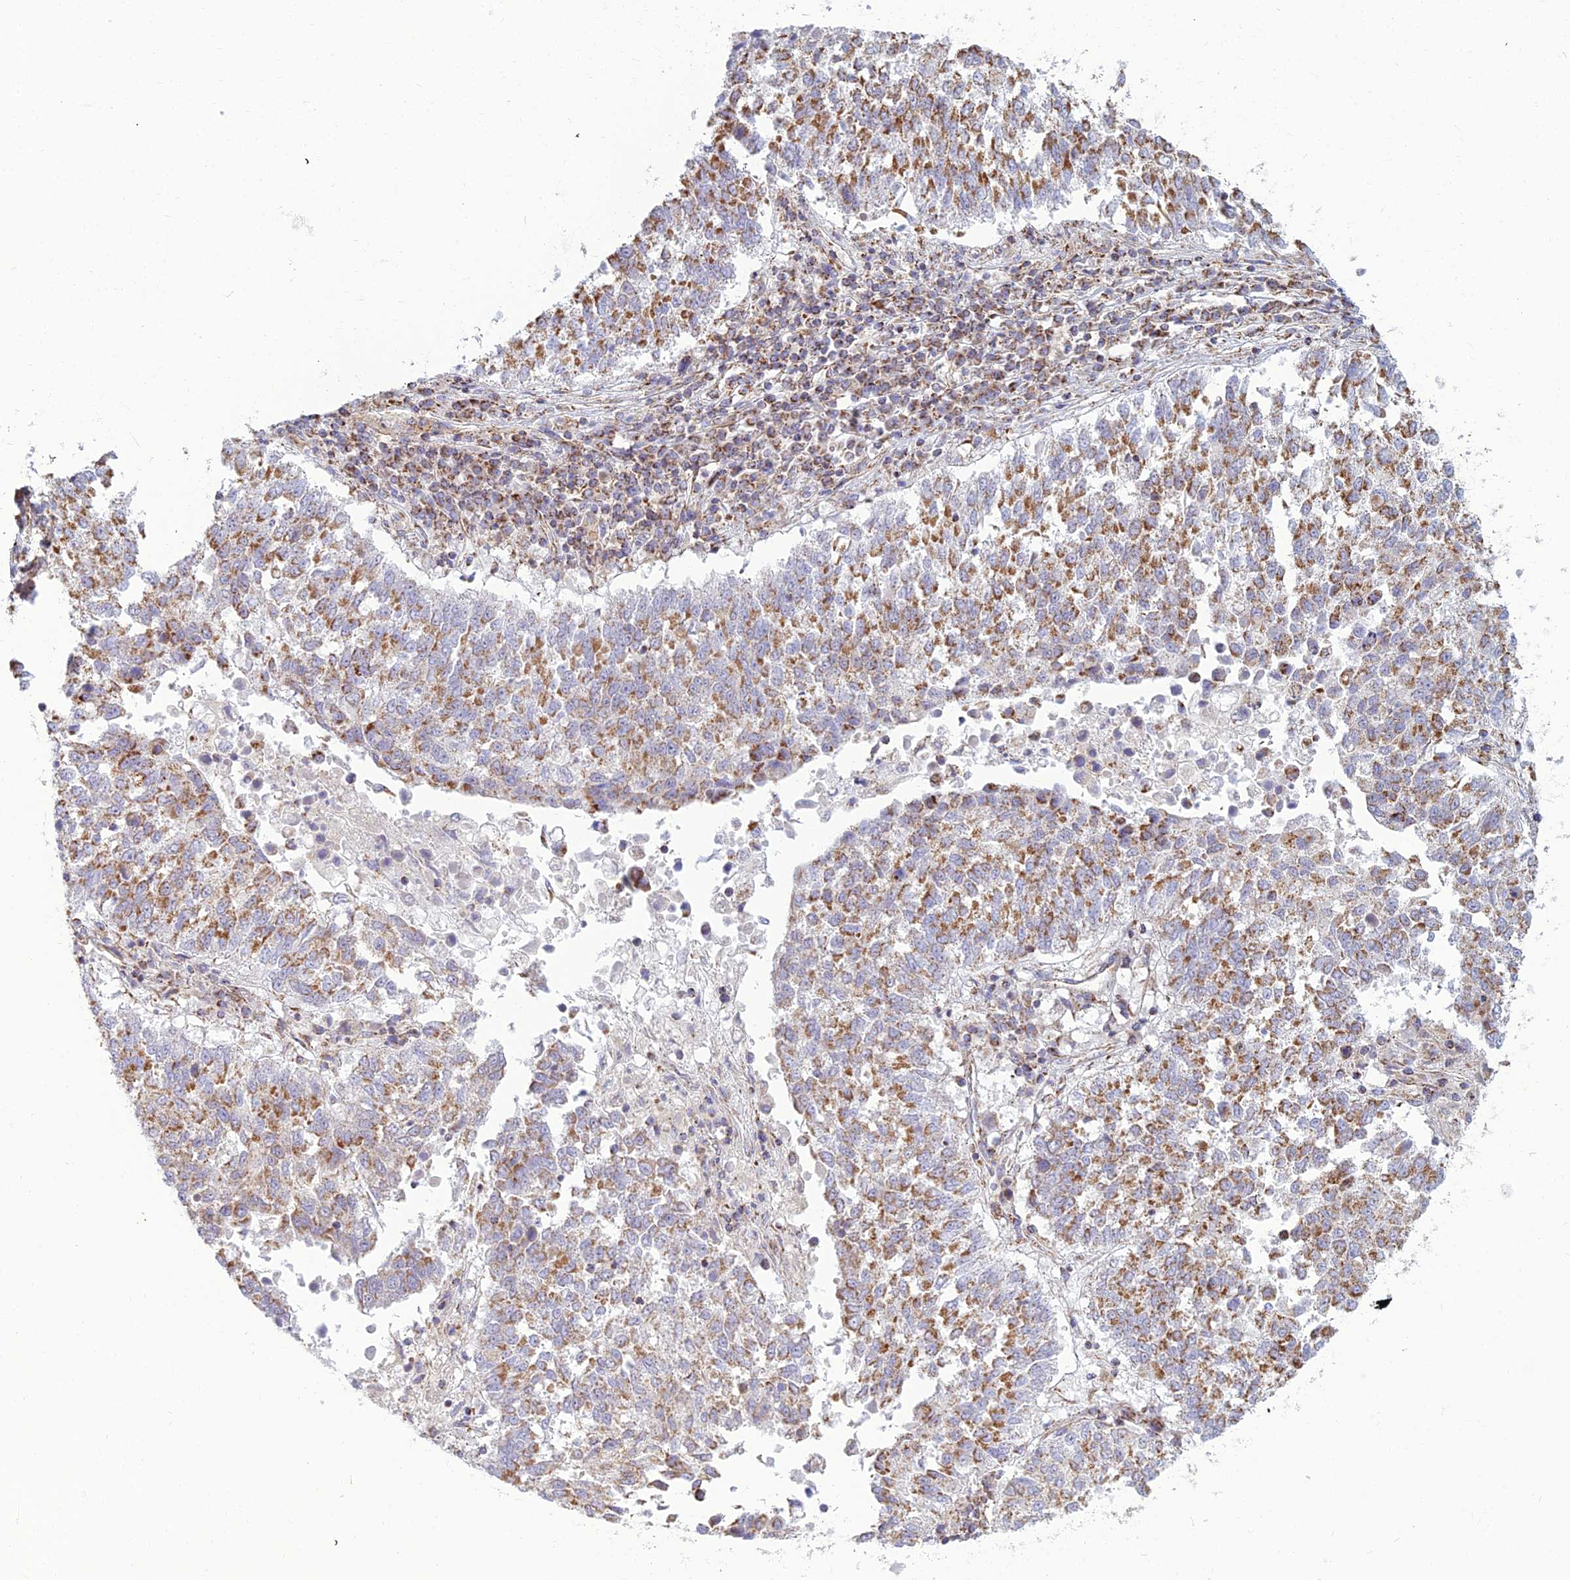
{"staining": {"intensity": "moderate", "quantity": ">75%", "location": "cytoplasmic/membranous"}, "tissue": "lung cancer", "cell_type": "Tumor cells", "image_type": "cancer", "snomed": [{"axis": "morphology", "description": "Squamous cell carcinoma, NOS"}, {"axis": "topography", "description": "Lung"}], "caption": "Immunohistochemistry (IHC) histopathology image of lung squamous cell carcinoma stained for a protein (brown), which exhibits medium levels of moderate cytoplasmic/membranous staining in approximately >75% of tumor cells.", "gene": "SLC35F4", "patient": {"sex": "male", "age": 73}}